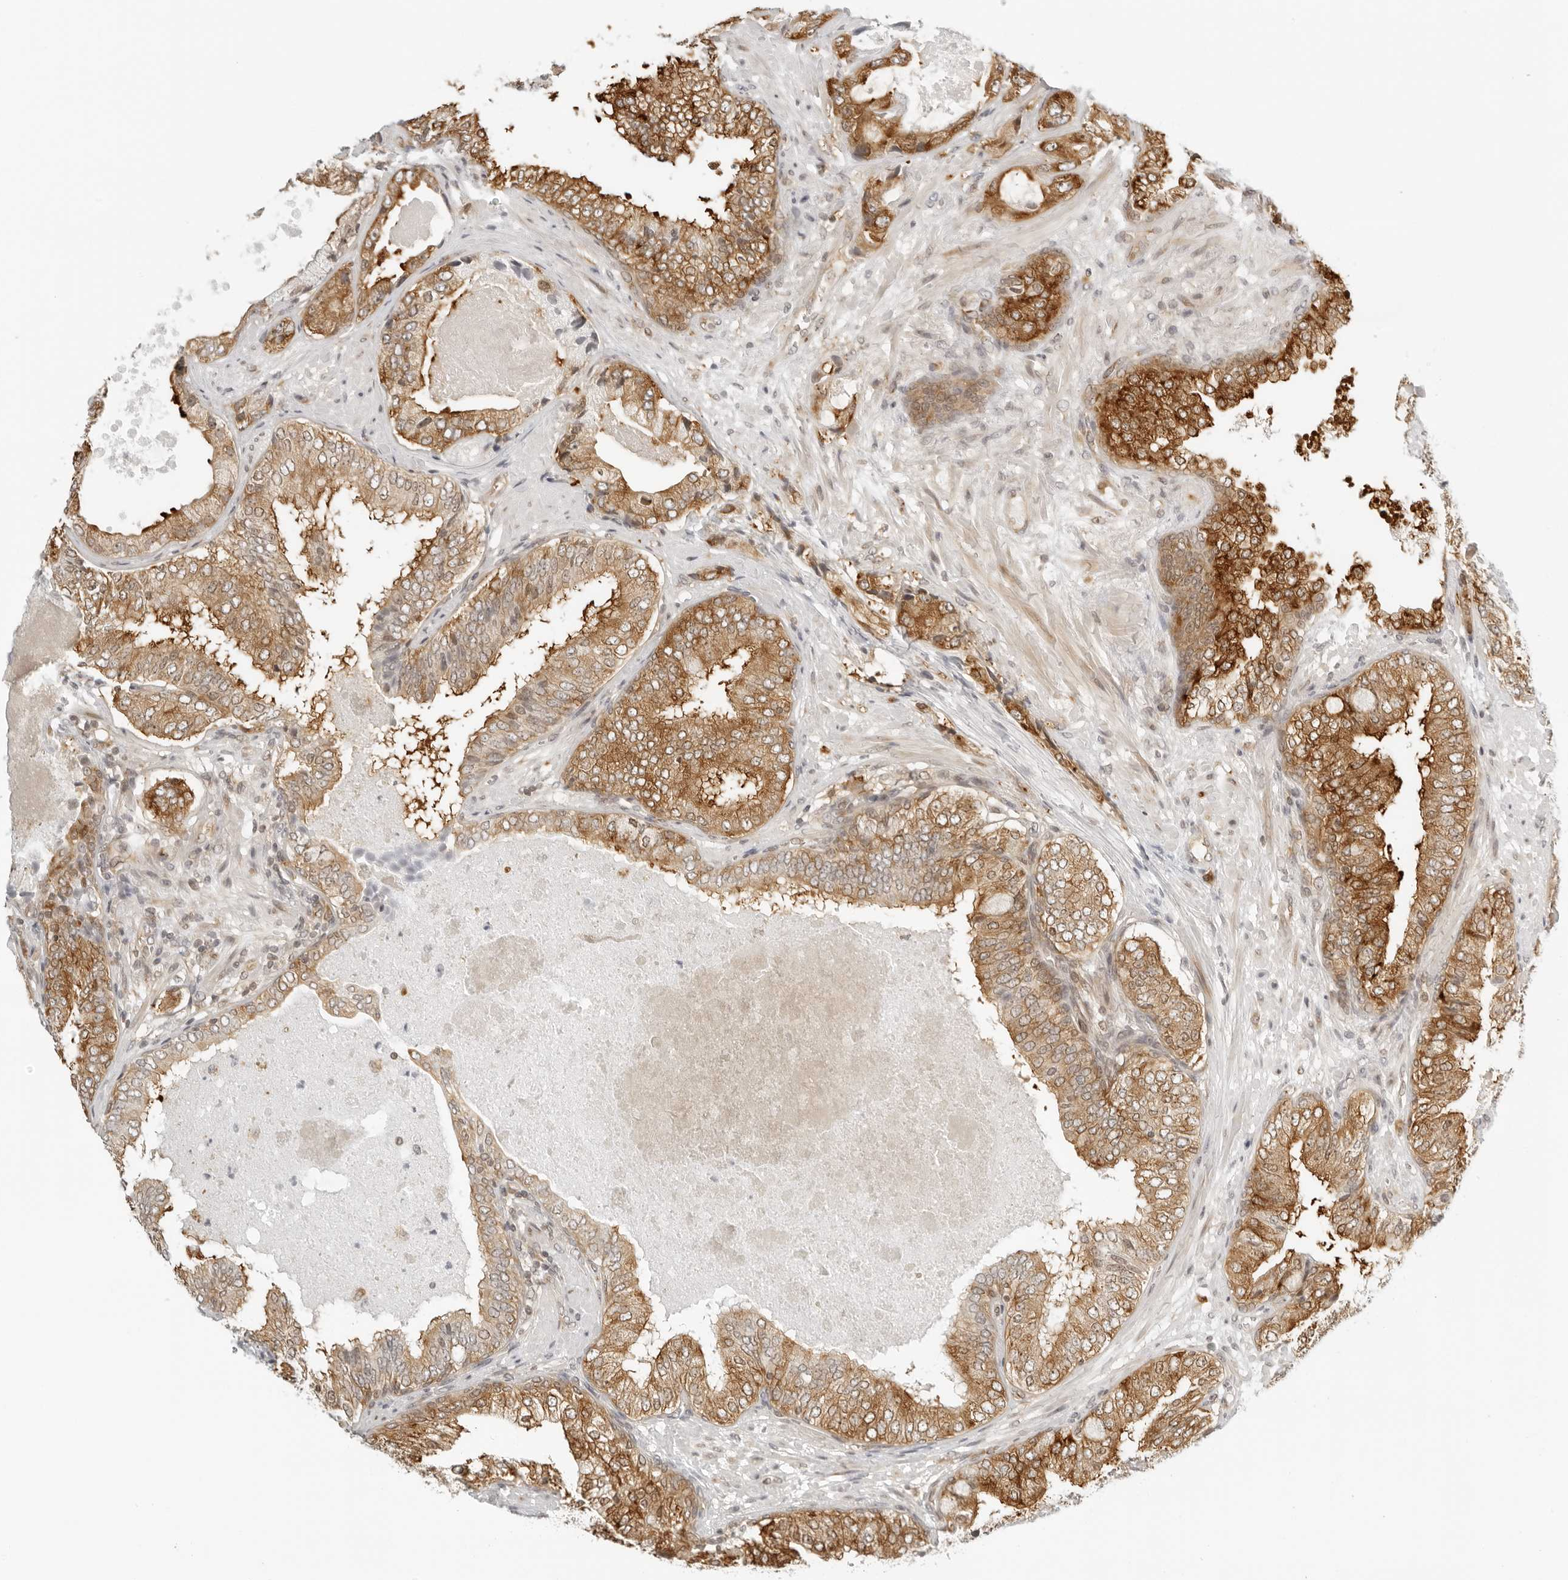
{"staining": {"intensity": "moderate", "quantity": ">75%", "location": "cytoplasmic/membranous"}, "tissue": "prostate cancer", "cell_type": "Tumor cells", "image_type": "cancer", "snomed": [{"axis": "morphology", "description": "Normal tissue, NOS"}, {"axis": "morphology", "description": "Adenocarcinoma, High grade"}, {"axis": "topography", "description": "Prostate"}, {"axis": "topography", "description": "Peripheral nerve tissue"}], "caption": "This is a photomicrograph of immunohistochemistry staining of prostate cancer, which shows moderate staining in the cytoplasmic/membranous of tumor cells.", "gene": "EIF4G1", "patient": {"sex": "male", "age": 59}}